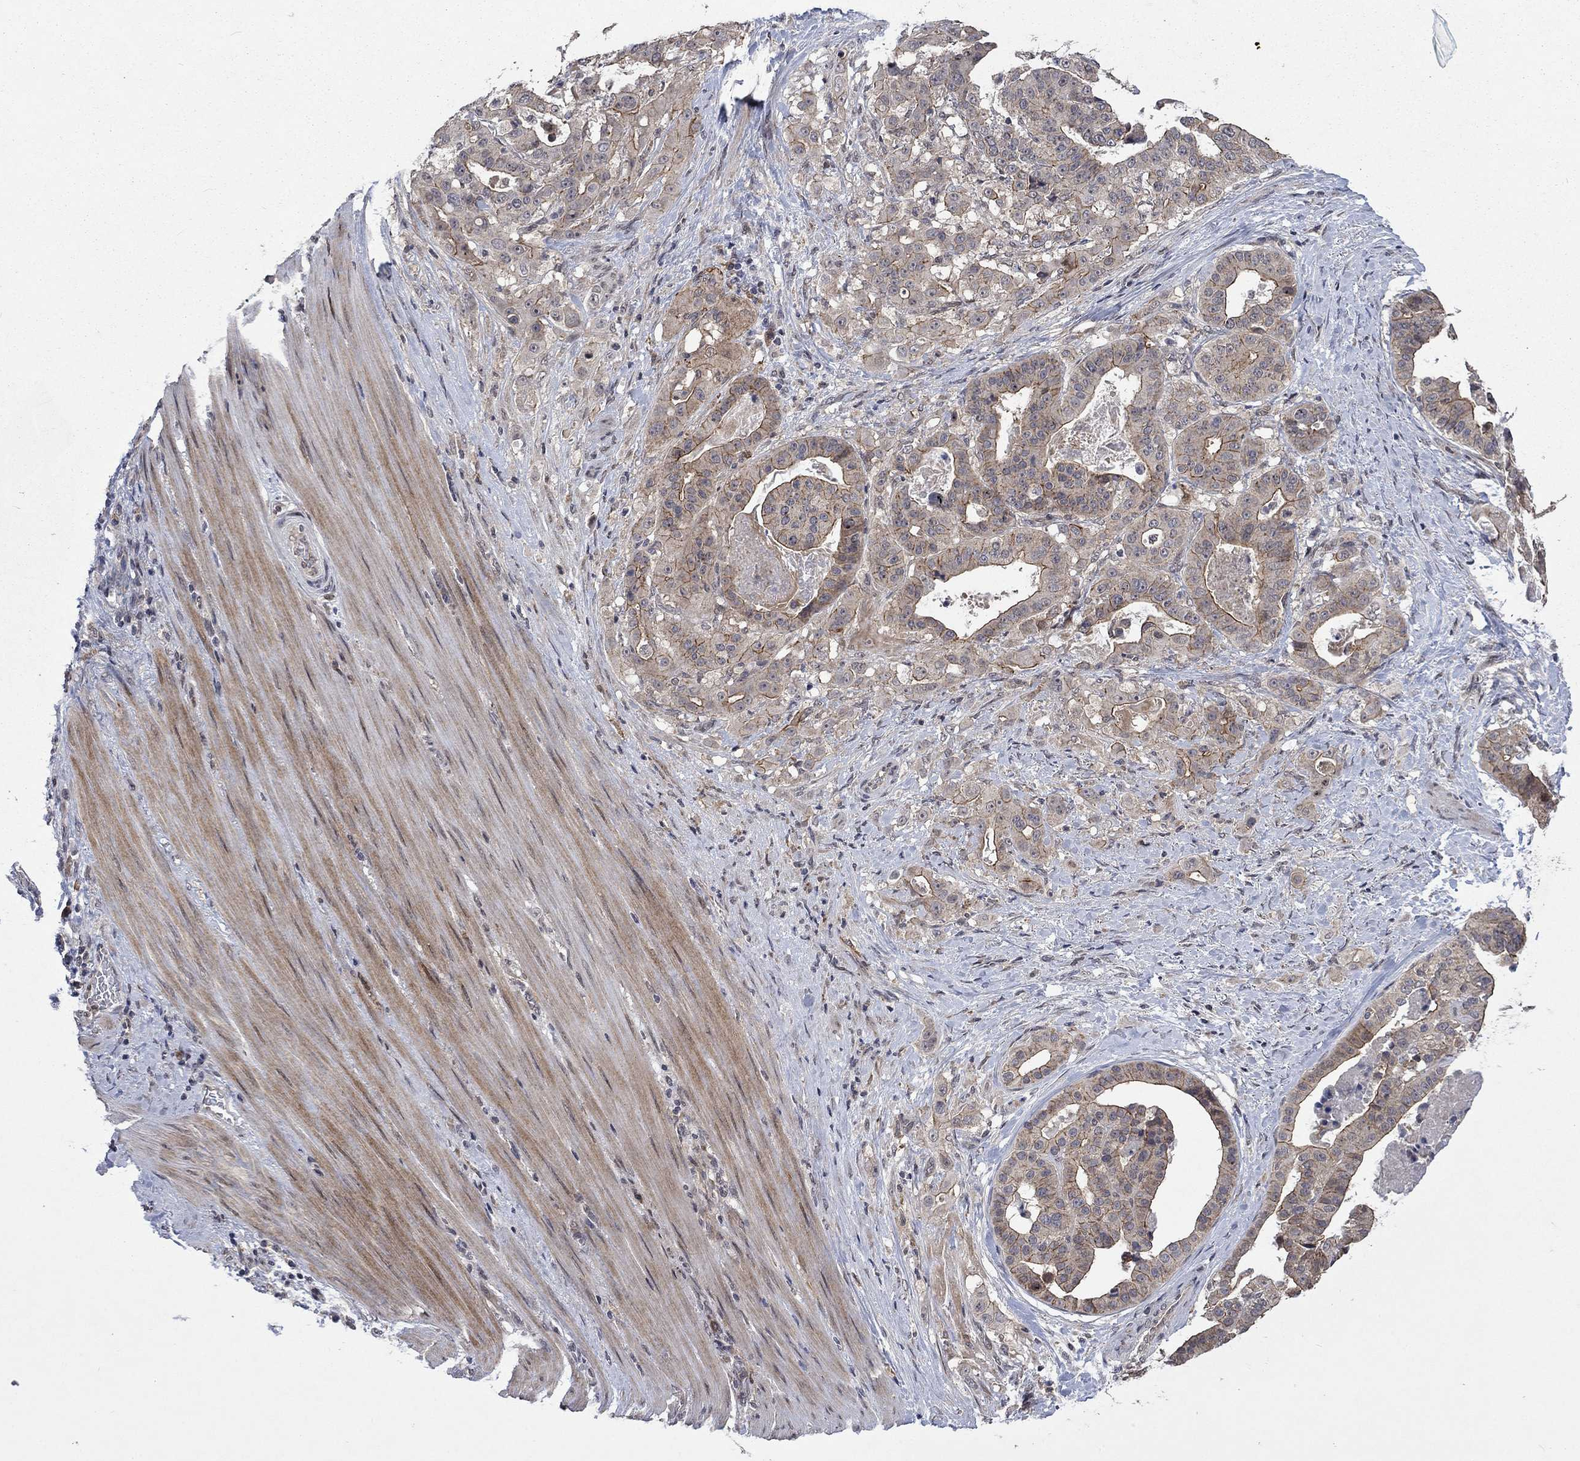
{"staining": {"intensity": "moderate", "quantity": "<25%", "location": "cytoplasmic/membranous"}, "tissue": "stomach cancer", "cell_type": "Tumor cells", "image_type": "cancer", "snomed": [{"axis": "morphology", "description": "Adenocarcinoma, NOS"}, {"axis": "topography", "description": "Stomach"}], "caption": "IHC histopathology image of stomach cancer (adenocarcinoma) stained for a protein (brown), which shows low levels of moderate cytoplasmic/membranous staining in approximately <25% of tumor cells.", "gene": "PPP1R9A", "patient": {"sex": "male", "age": 48}}